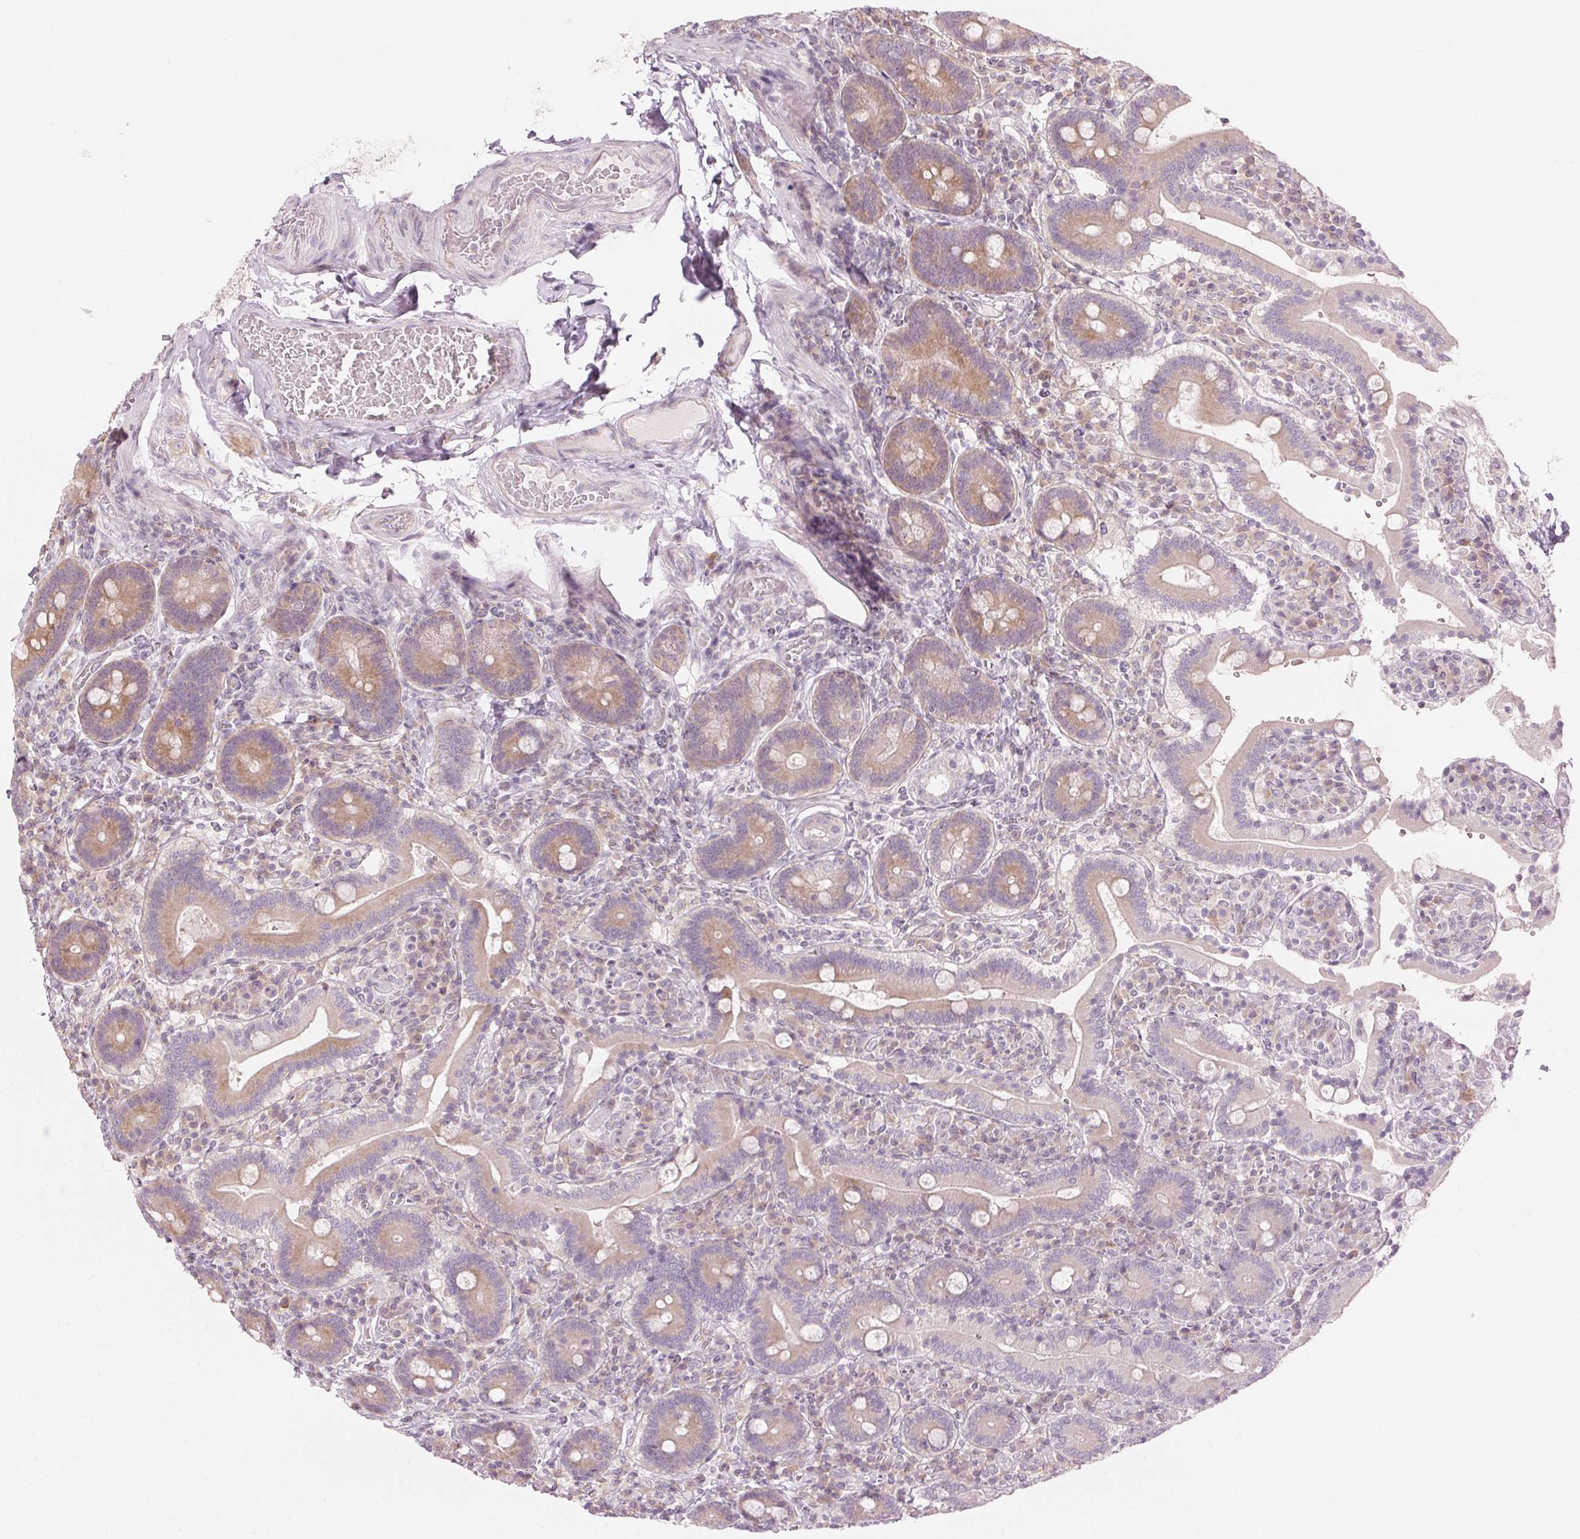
{"staining": {"intensity": "weak", "quantity": "25%-75%", "location": "cytoplasmic/membranous"}, "tissue": "duodenum", "cell_type": "Glandular cells", "image_type": "normal", "snomed": [{"axis": "morphology", "description": "Normal tissue, NOS"}, {"axis": "topography", "description": "Duodenum"}], "caption": "Immunohistochemistry (IHC) micrograph of benign human duodenum stained for a protein (brown), which shows low levels of weak cytoplasmic/membranous staining in approximately 25%-75% of glandular cells.", "gene": "GNMT", "patient": {"sex": "female", "age": 62}}